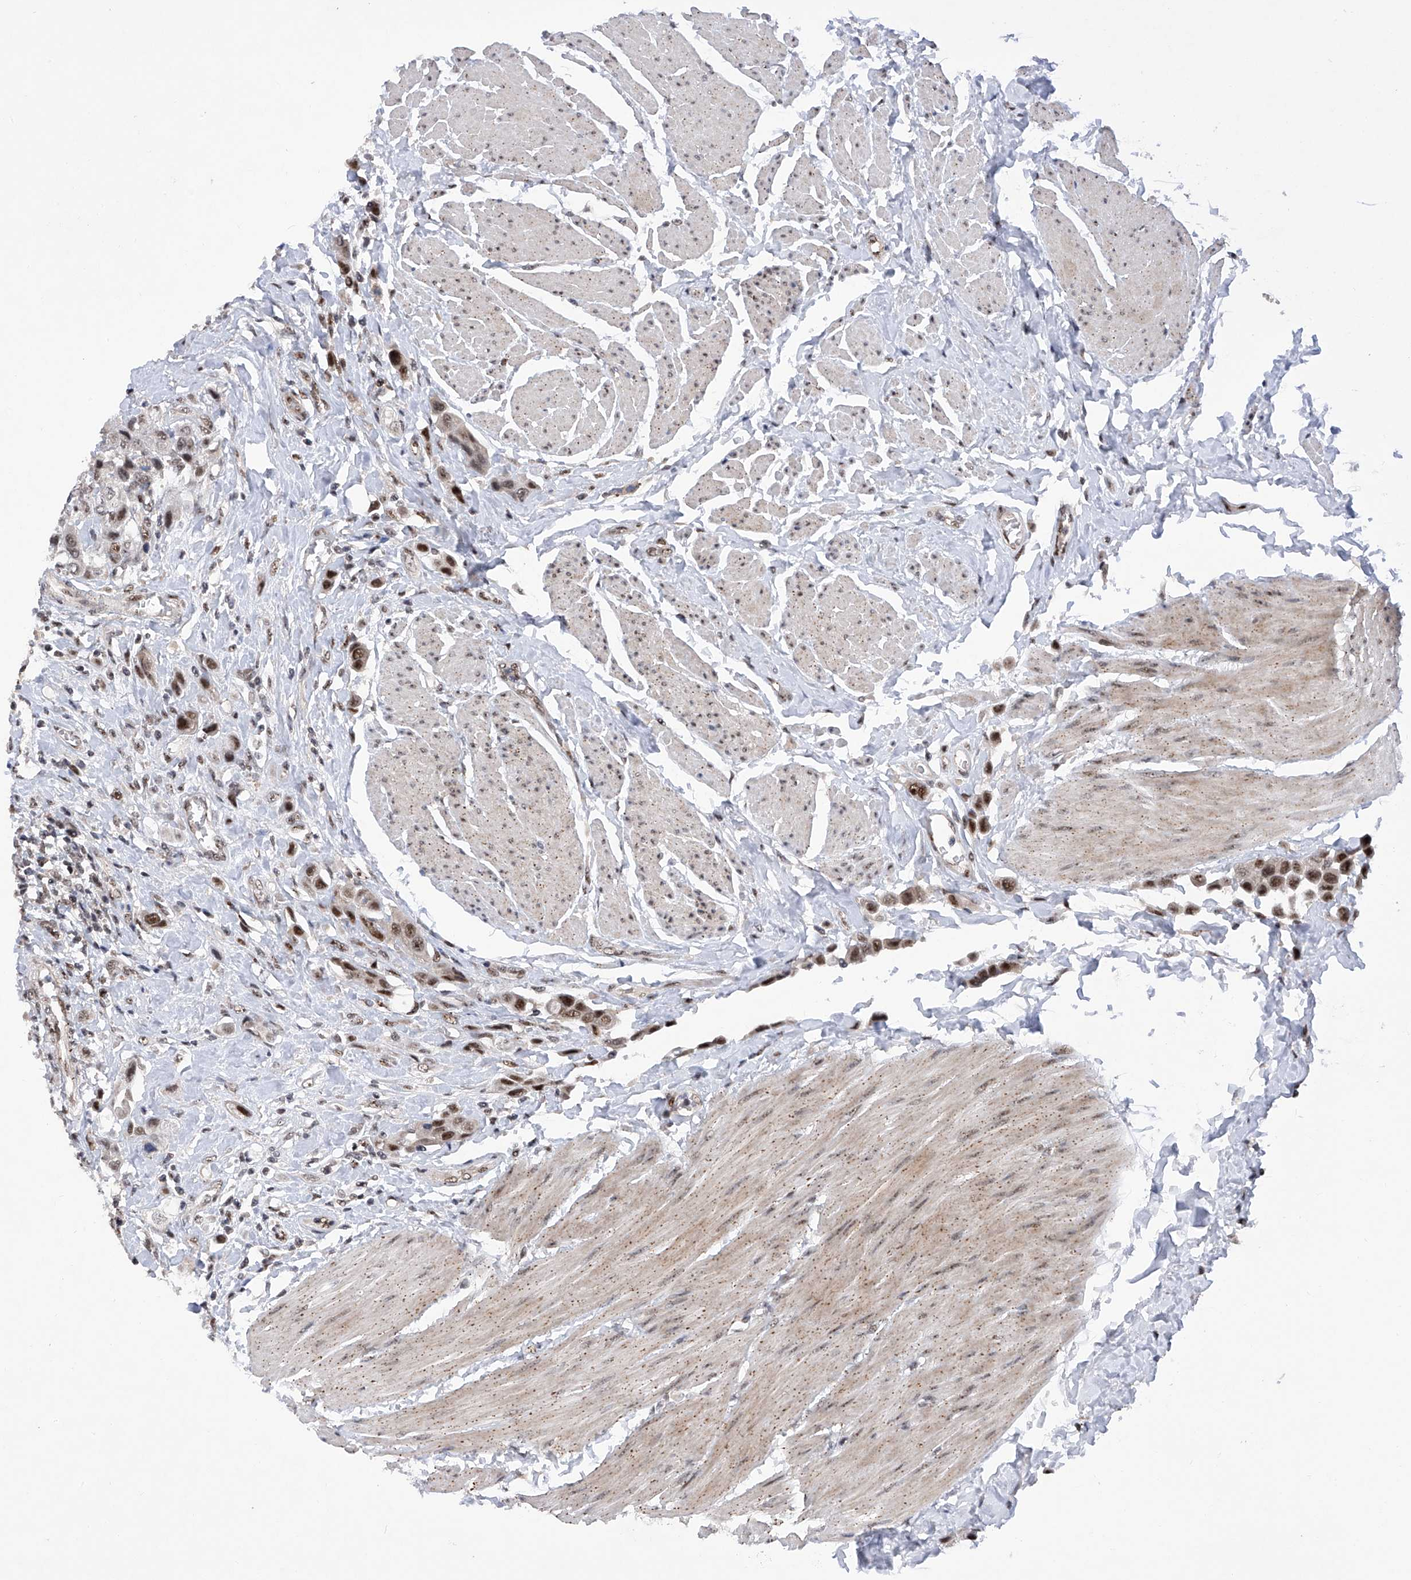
{"staining": {"intensity": "moderate", "quantity": ">75%", "location": "nuclear"}, "tissue": "urothelial cancer", "cell_type": "Tumor cells", "image_type": "cancer", "snomed": [{"axis": "morphology", "description": "Urothelial carcinoma, High grade"}, {"axis": "topography", "description": "Urinary bladder"}], "caption": "IHC staining of urothelial carcinoma (high-grade), which demonstrates medium levels of moderate nuclear positivity in about >75% of tumor cells indicating moderate nuclear protein staining. The staining was performed using DAB (3,3'-diaminobenzidine) (brown) for protein detection and nuclei were counterstained in hematoxylin (blue).", "gene": "RAD54L", "patient": {"sex": "male", "age": 50}}